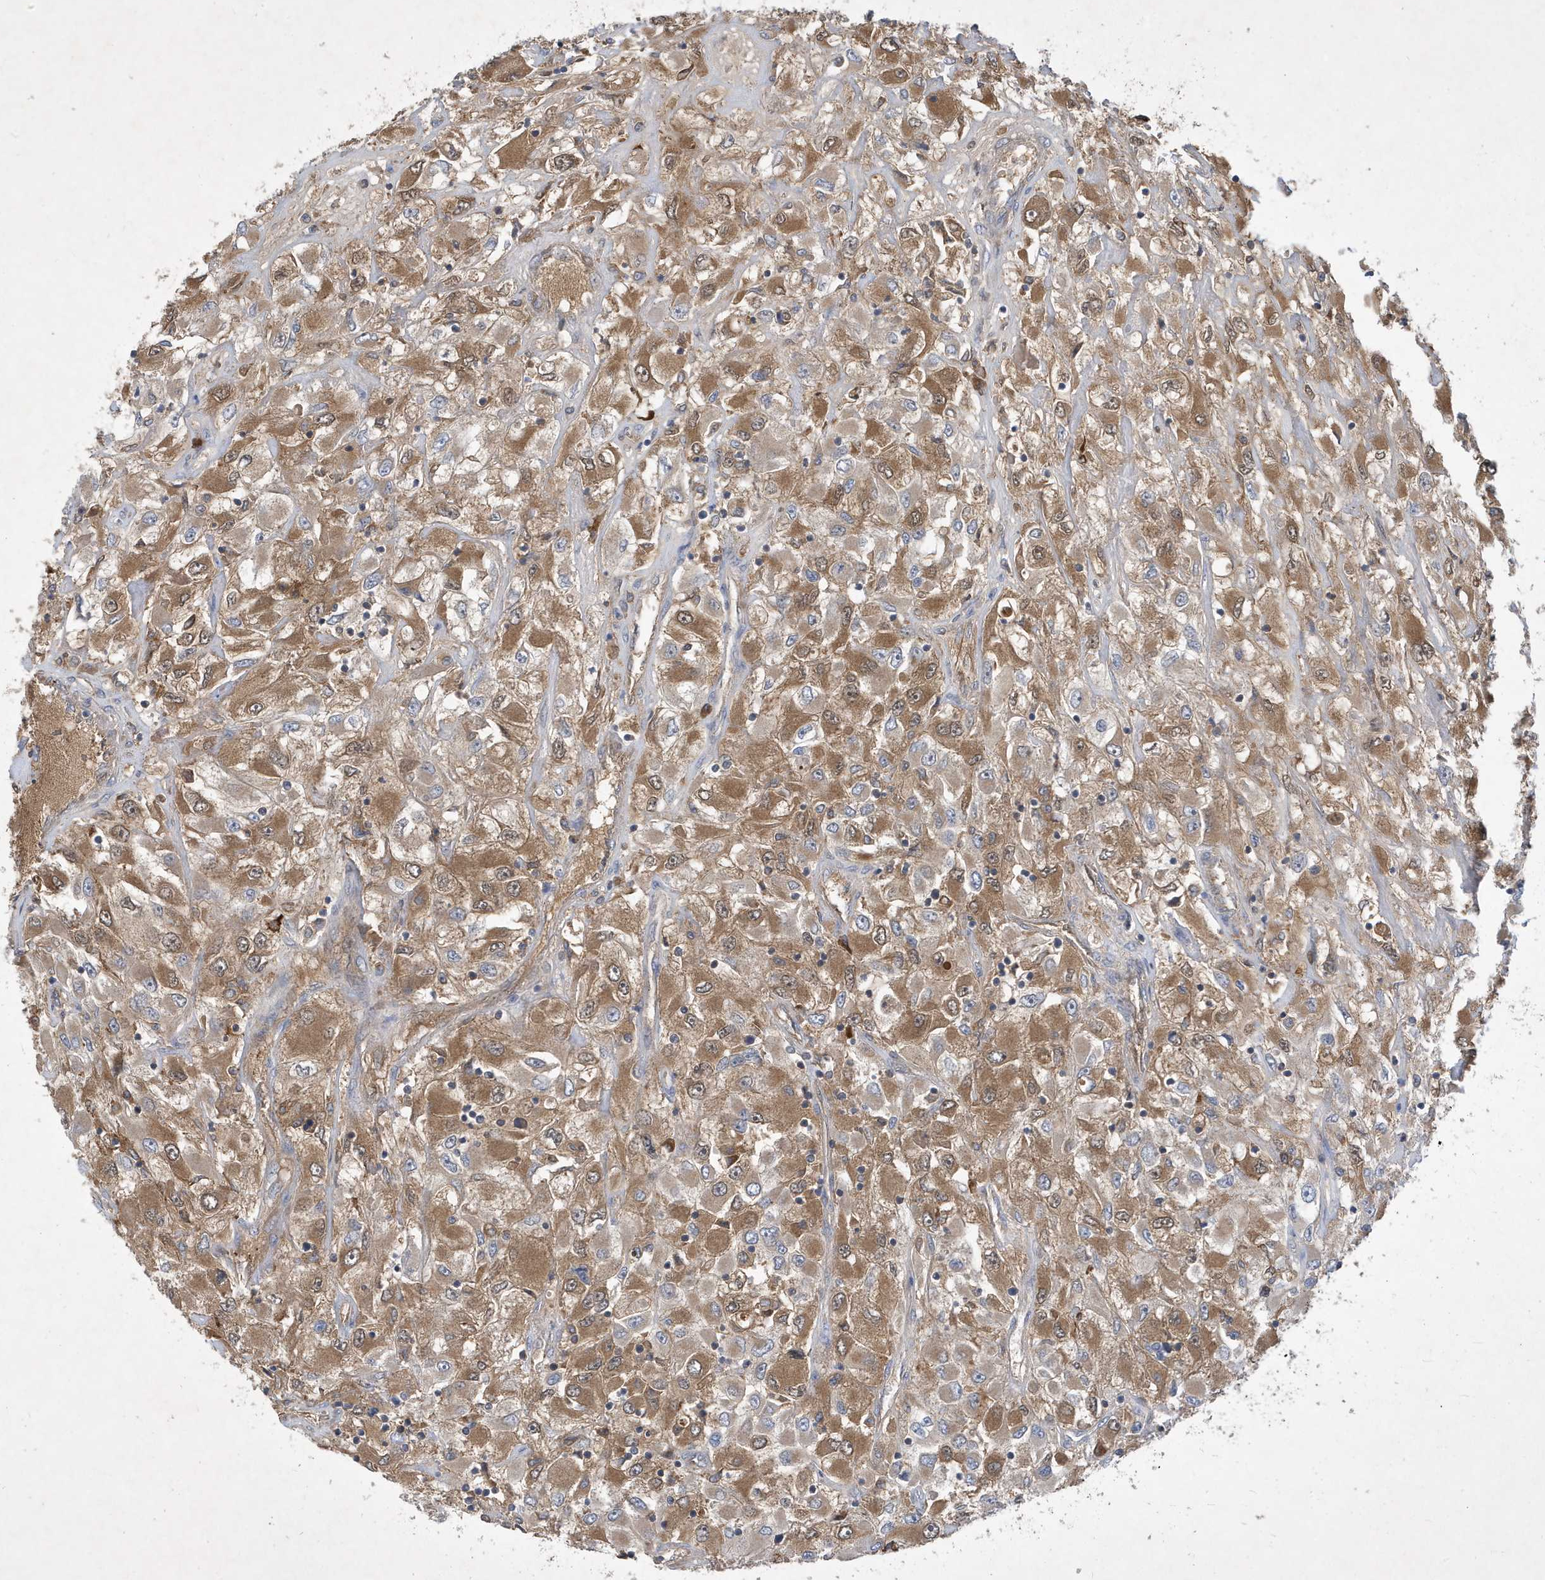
{"staining": {"intensity": "moderate", "quantity": ">75%", "location": "cytoplasmic/membranous,nuclear"}, "tissue": "renal cancer", "cell_type": "Tumor cells", "image_type": "cancer", "snomed": [{"axis": "morphology", "description": "Adenocarcinoma, NOS"}, {"axis": "topography", "description": "Kidney"}], "caption": "Immunohistochemical staining of human adenocarcinoma (renal) shows medium levels of moderate cytoplasmic/membranous and nuclear protein expression in approximately >75% of tumor cells. (Brightfield microscopy of DAB IHC at high magnification).", "gene": "STK19", "patient": {"sex": "female", "age": 52}}